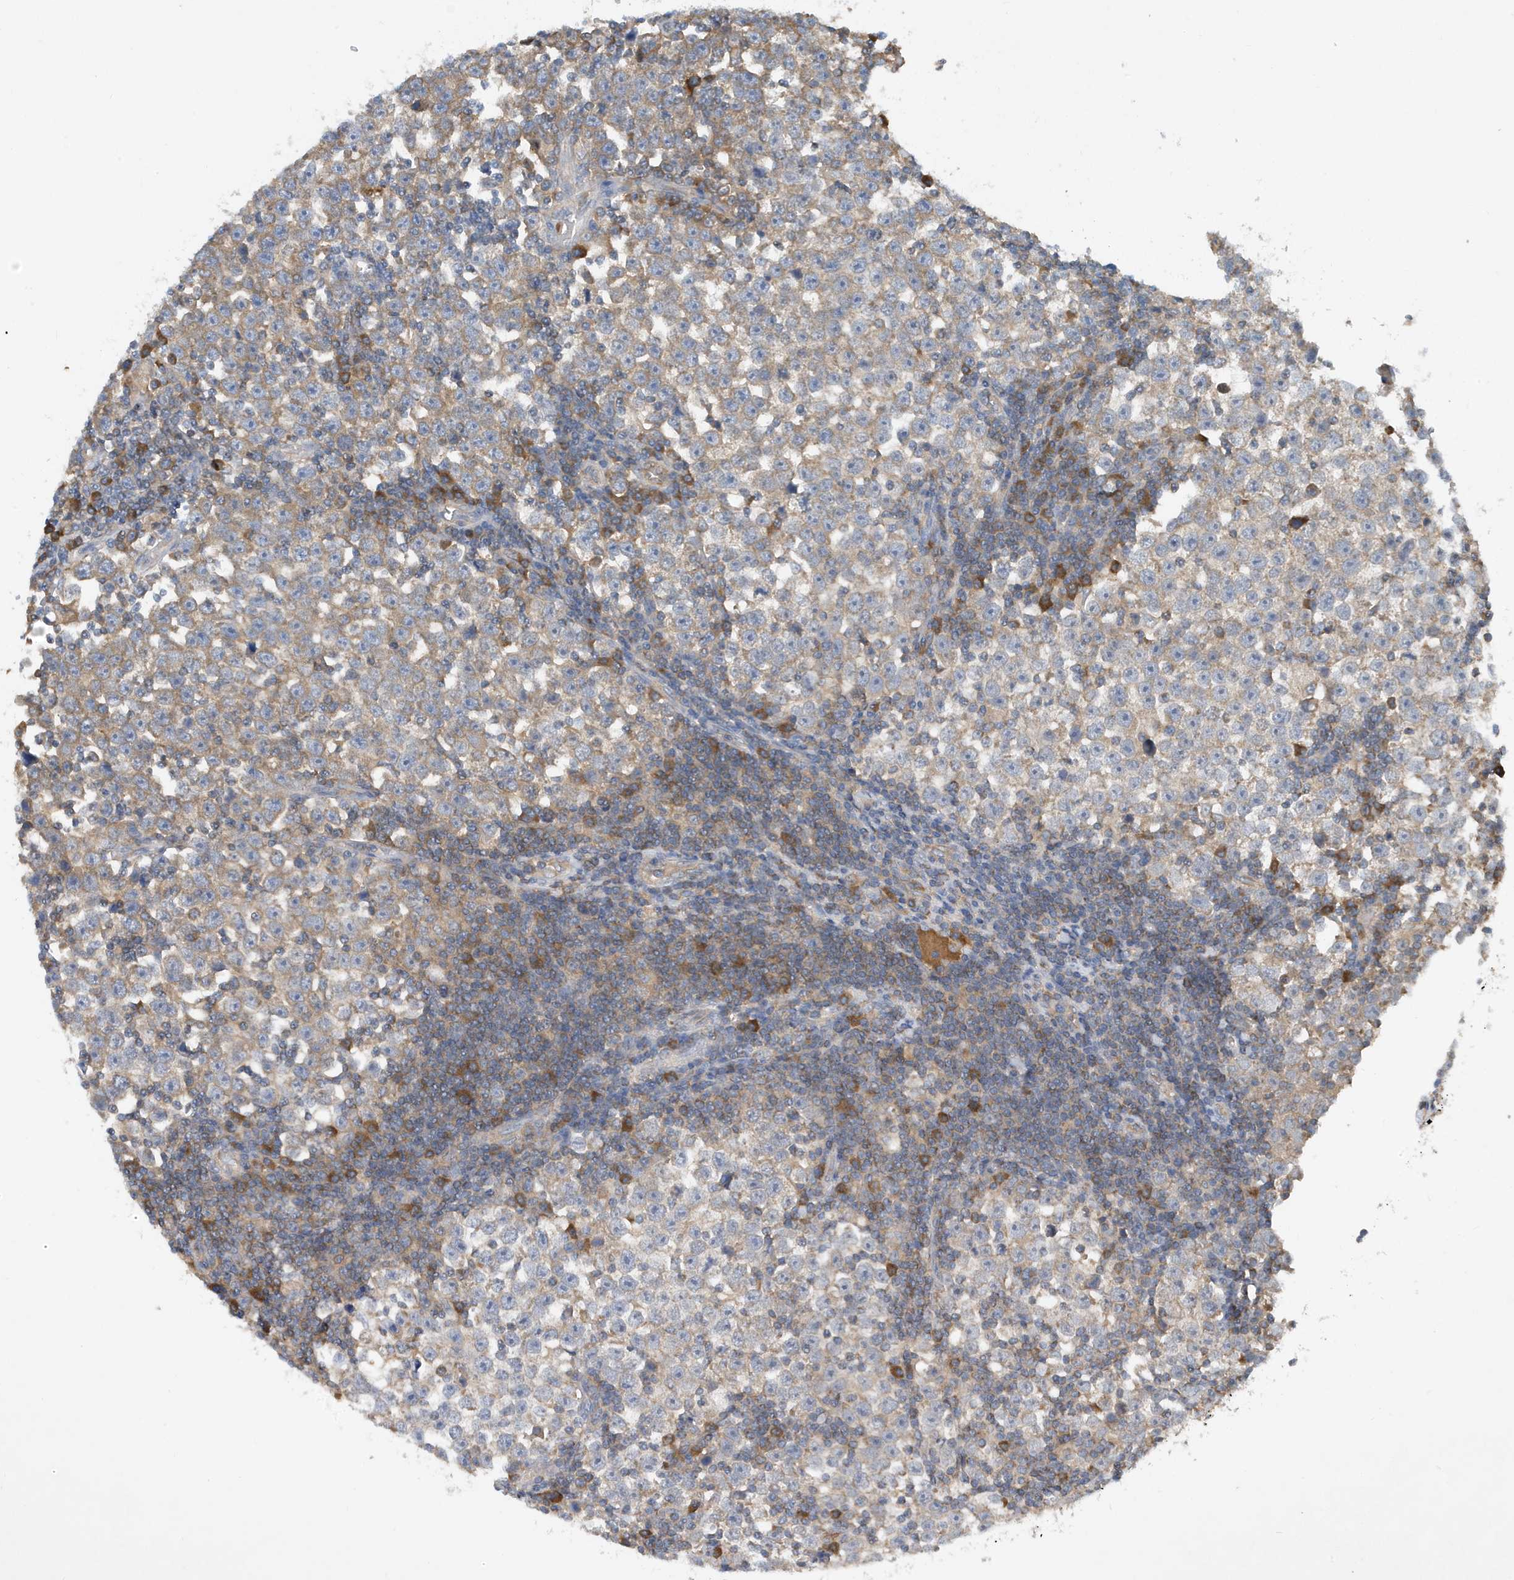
{"staining": {"intensity": "moderate", "quantity": "25%-75%", "location": "cytoplasmic/membranous"}, "tissue": "testis cancer", "cell_type": "Tumor cells", "image_type": "cancer", "snomed": [{"axis": "morphology", "description": "Normal tissue, NOS"}, {"axis": "morphology", "description": "Seminoma, NOS"}, {"axis": "topography", "description": "Testis"}], "caption": "The image shows staining of testis cancer (seminoma), revealing moderate cytoplasmic/membranous protein staining (brown color) within tumor cells. (DAB IHC with brightfield microscopy, high magnification).", "gene": "STK19", "patient": {"sex": "male", "age": 43}}